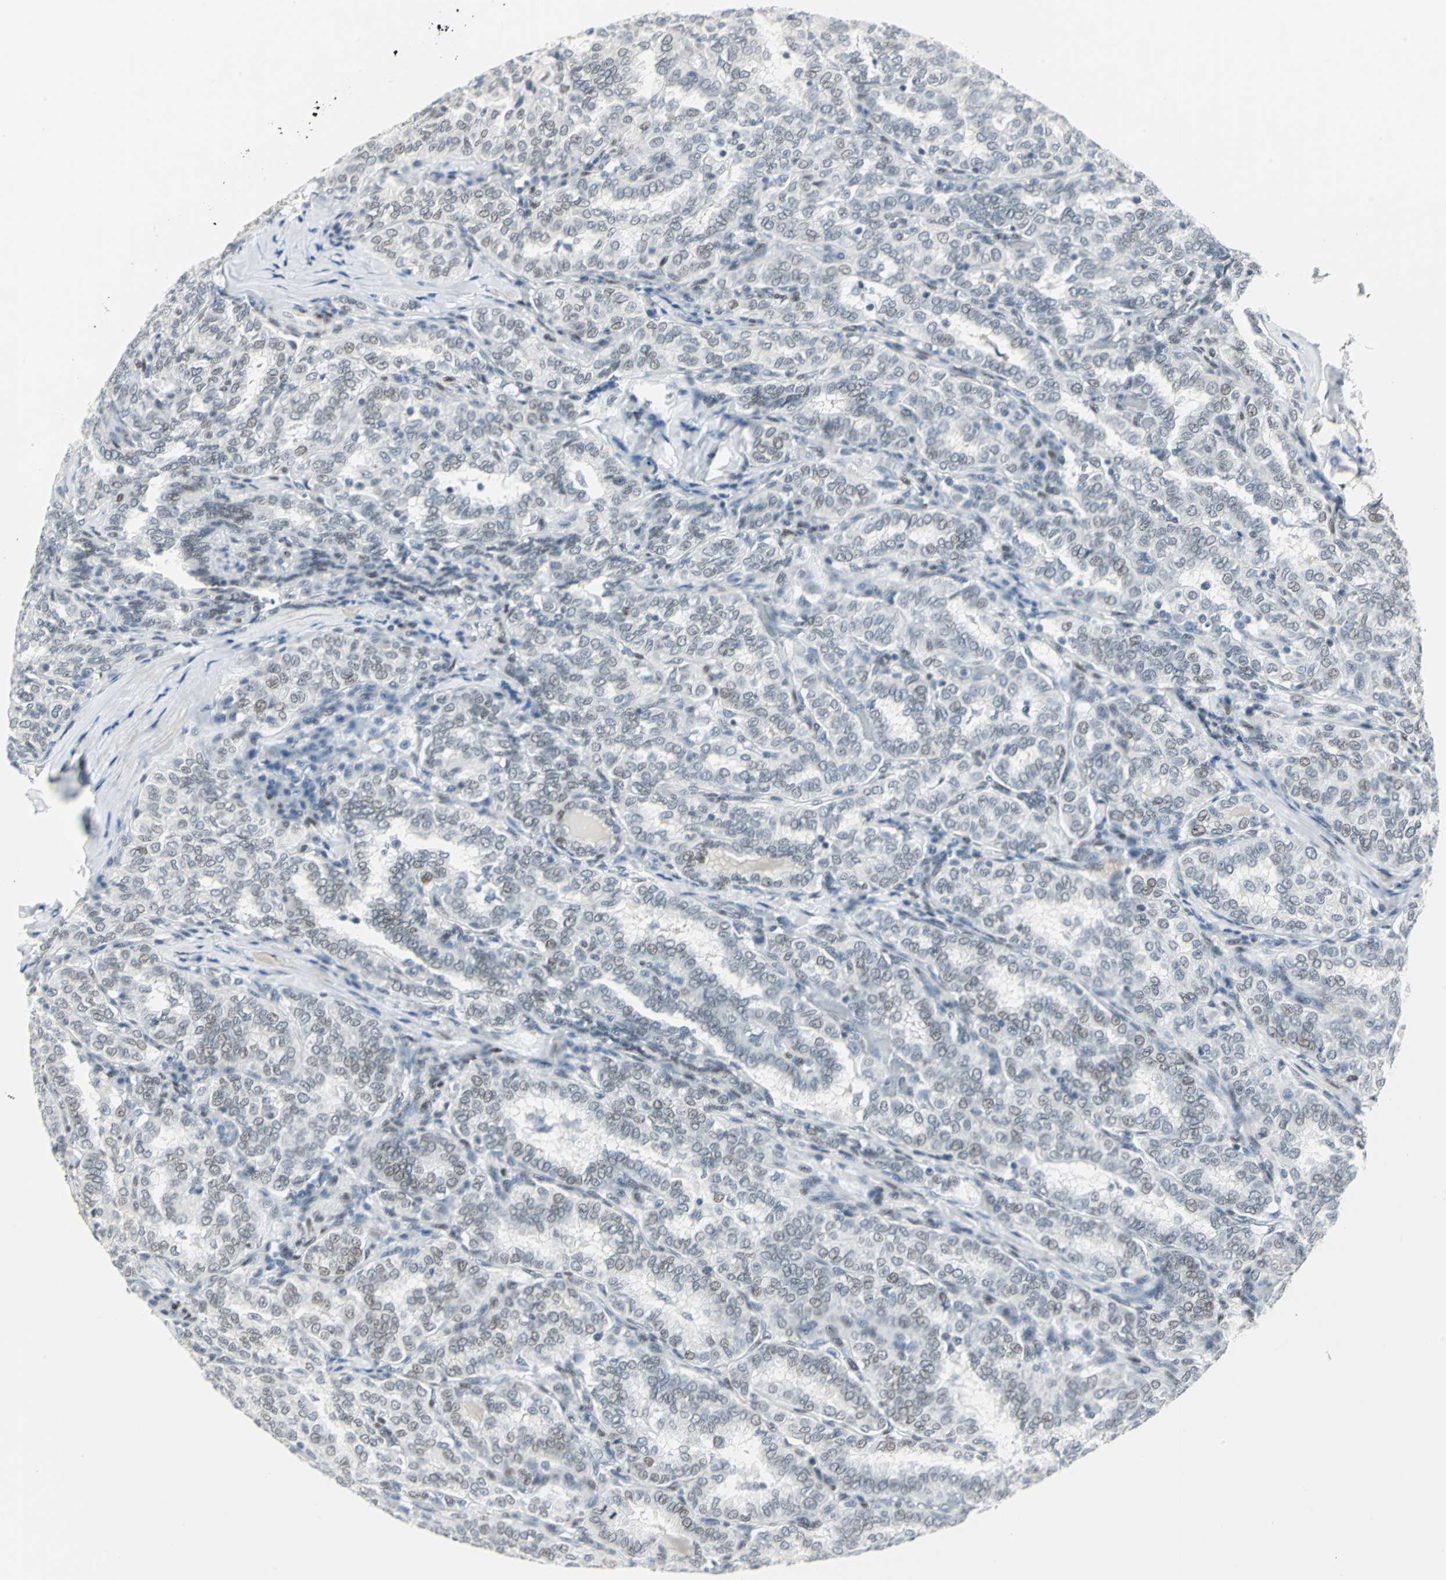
{"staining": {"intensity": "weak", "quantity": "25%-75%", "location": "nuclear"}, "tissue": "thyroid cancer", "cell_type": "Tumor cells", "image_type": "cancer", "snomed": [{"axis": "morphology", "description": "Papillary adenocarcinoma, NOS"}, {"axis": "topography", "description": "Thyroid gland"}], "caption": "Immunohistochemical staining of papillary adenocarcinoma (thyroid) demonstrates low levels of weak nuclear protein expression in approximately 25%-75% of tumor cells.", "gene": "MEIS2", "patient": {"sex": "female", "age": 30}}